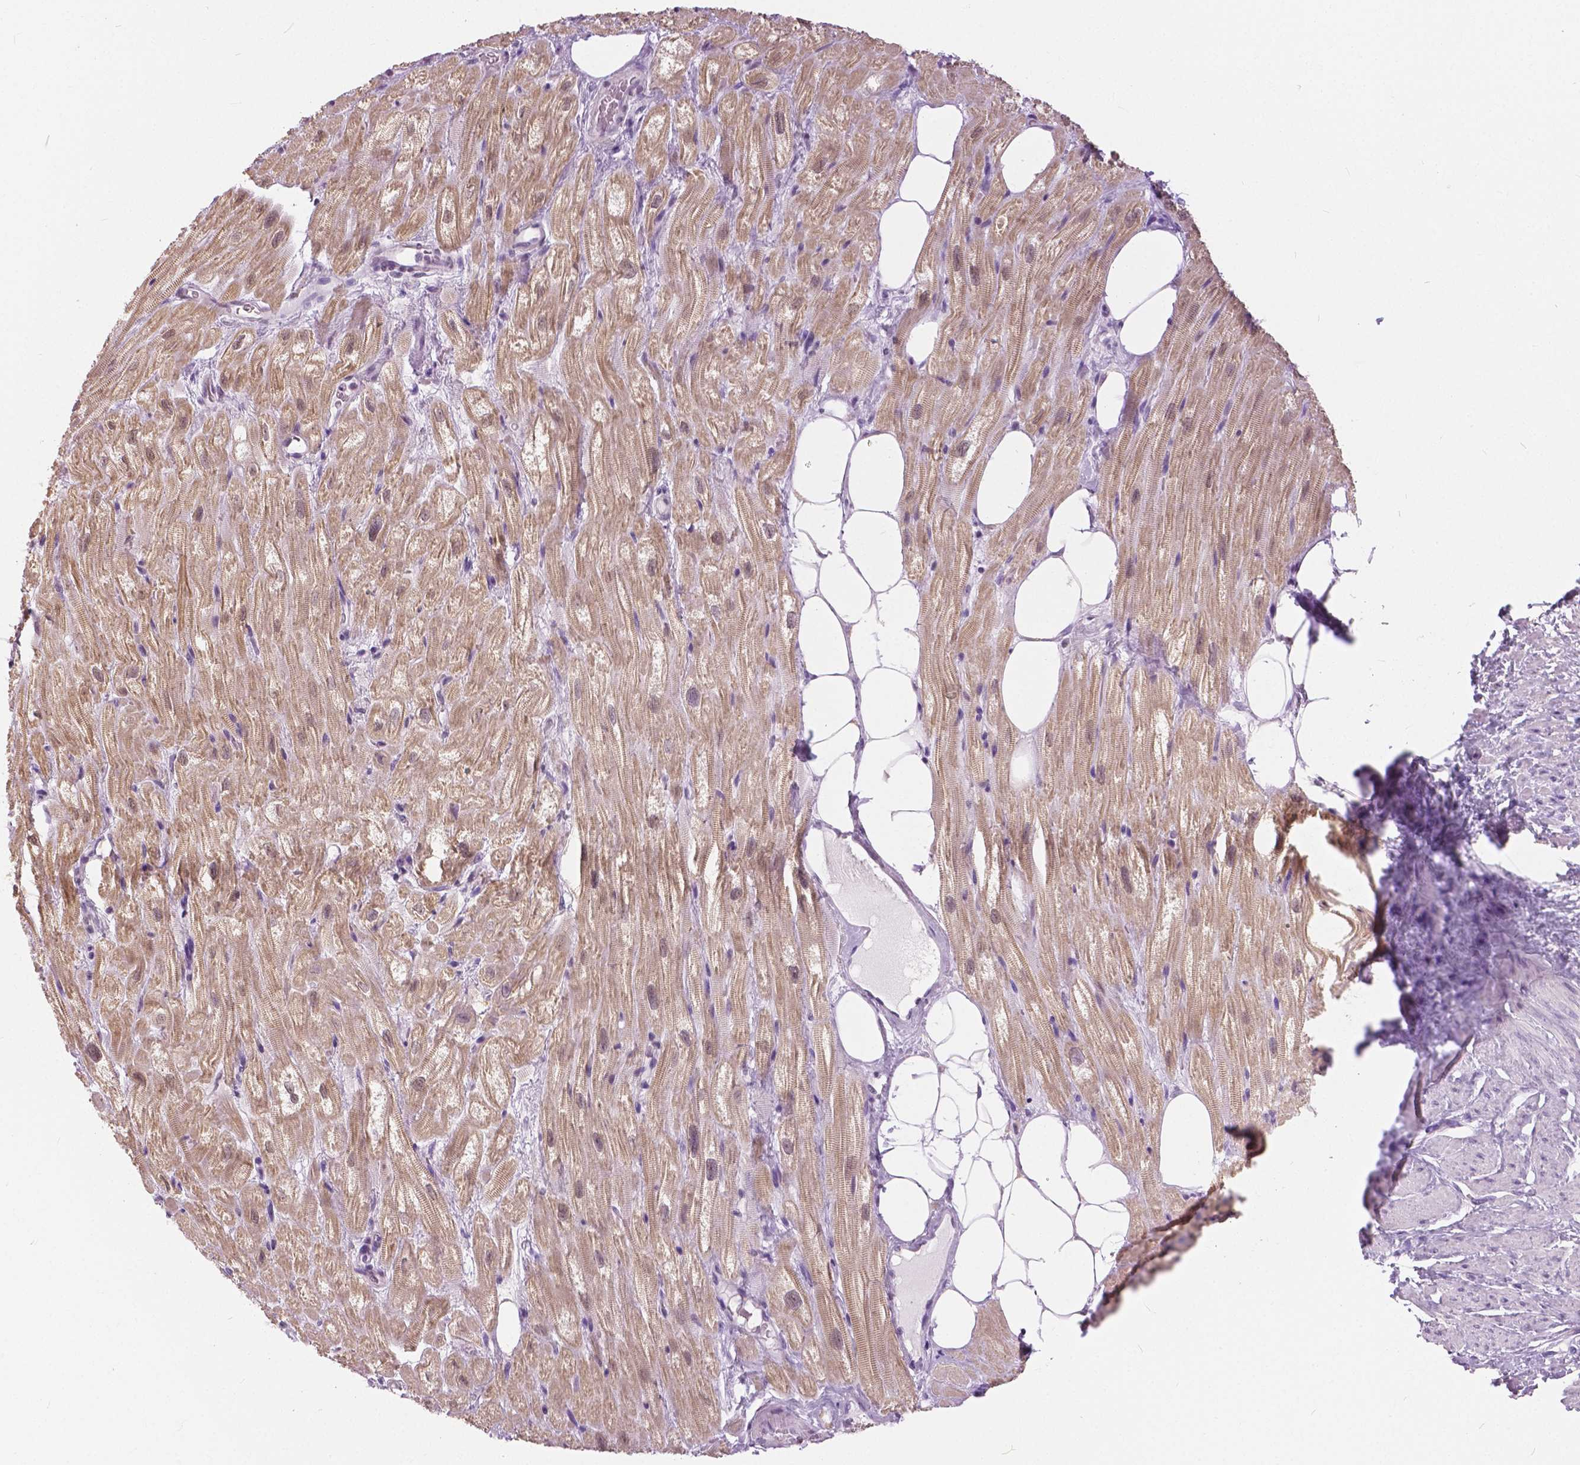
{"staining": {"intensity": "moderate", "quantity": ">75%", "location": "cytoplasmic/membranous,nuclear"}, "tissue": "heart muscle", "cell_type": "Cardiomyocytes", "image_type": "normal", "snomed": [{"axis": "morphology", "description": "Normal tissue, NOS"}, {"axis": "topography", "description": "Heart"}], "caption": "Cardiomyocytes display medium levels of moderate cytoplasmic/membranous,nuclear expression in about >75% of cells in unremarkable heart muscle. (DAB (3,3'-diaminobenzidine) IHC, brown staining for protein, blue staining for nuclei).", "gene": "MYOM1", "patient": {"sex": "female", "age": 69}}